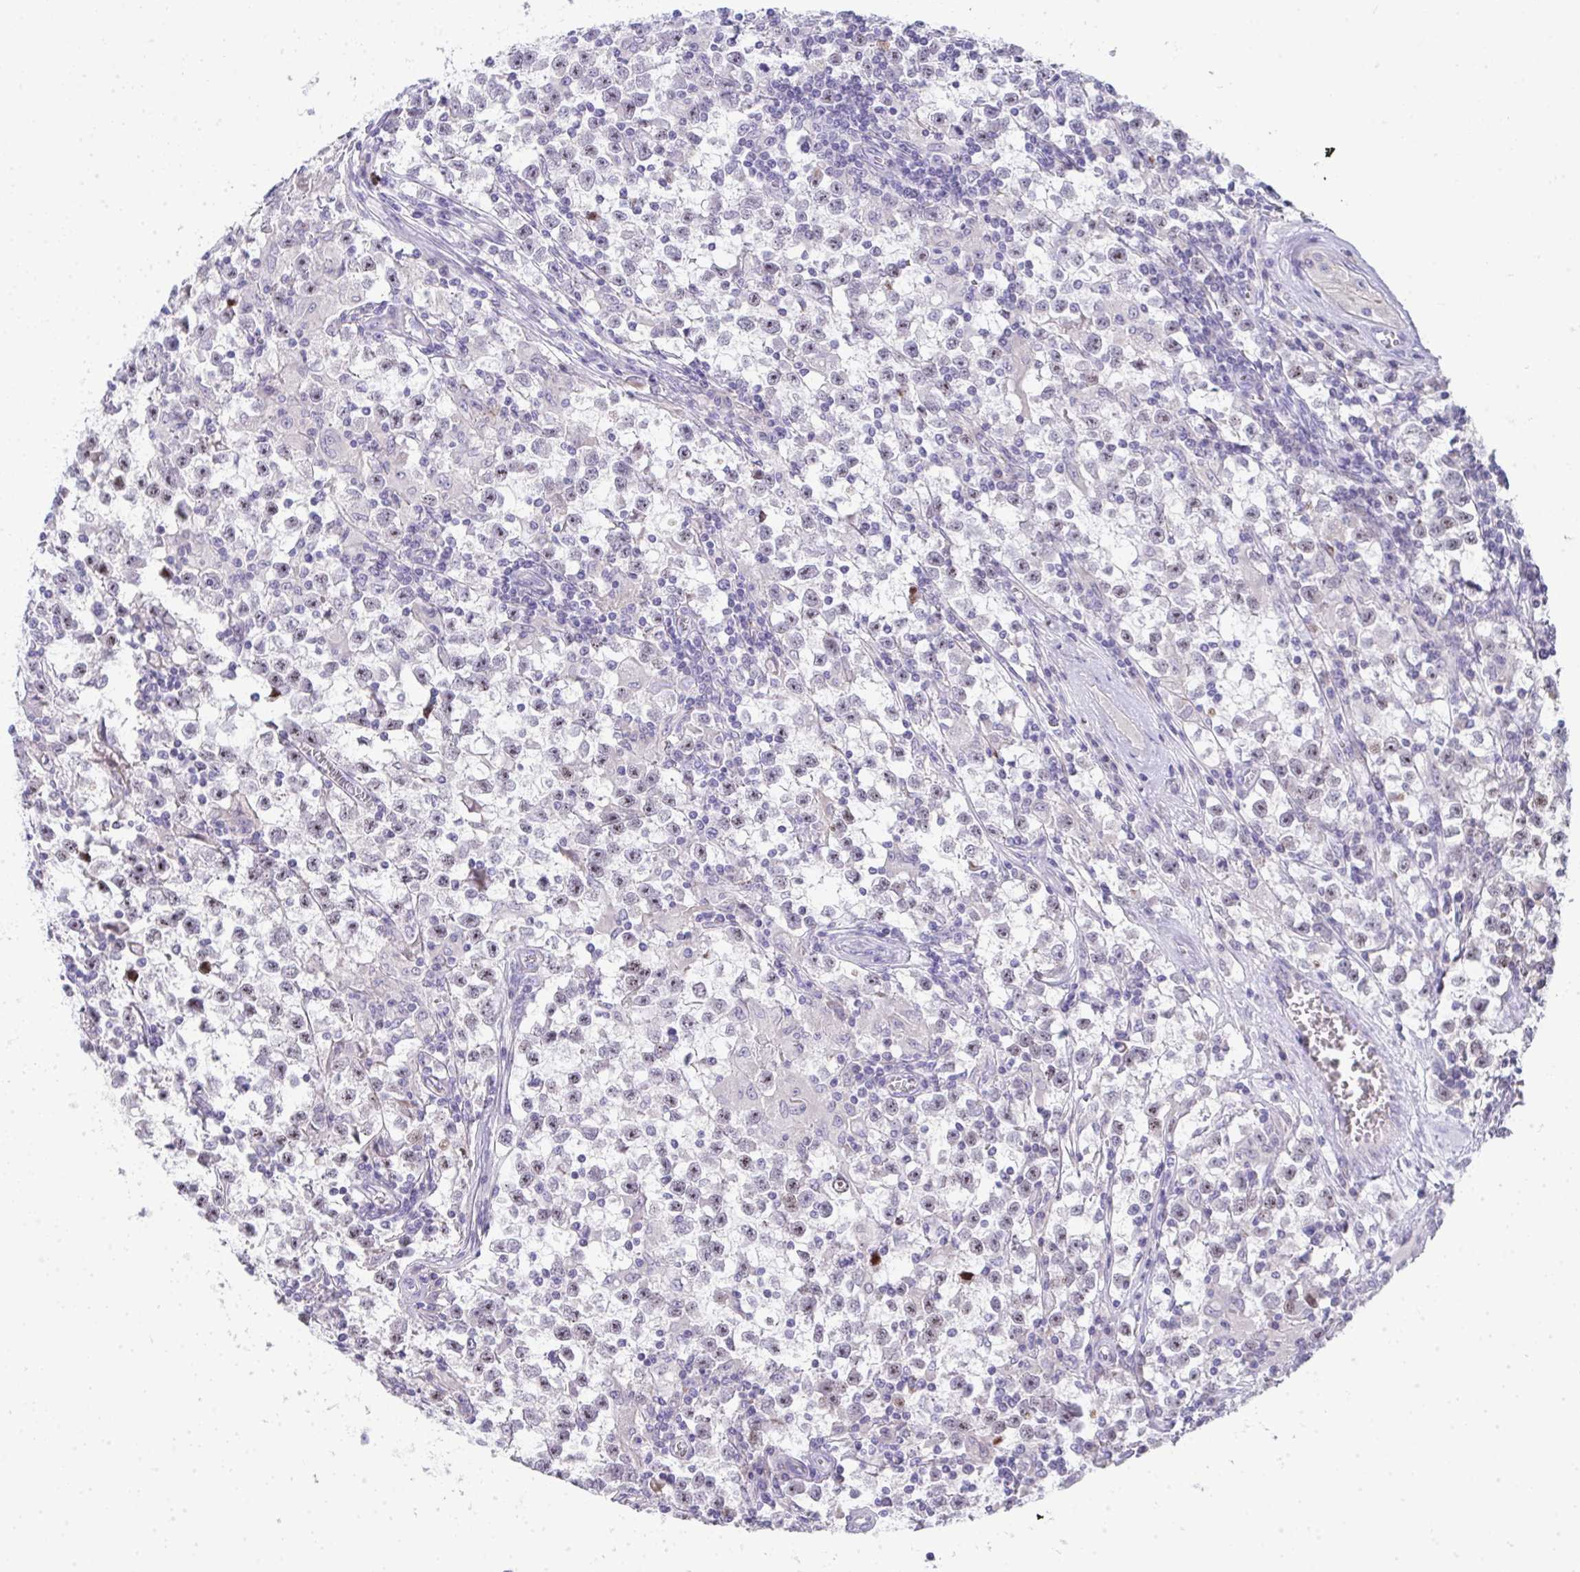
{"staining": {"intensity": "moderate", "quantity": "<25%", "location": "nuclear"}, "tissue": "testis cancer", "cell_type": "Tumor cells", "image_type": "cancer", "snomed": [{"axis": "morphology", "description": "Seminoma, NOS"}, {"axis": "topography", "description": "Testis"}], "caption": "Protein expression by immunohistochemistry exhibits moderate nuclear staining in about <25% of tumor cells in testis cancer (seminoma).", "gene": "GALNT16", "patient": {"sex": "male", "age": 31}}